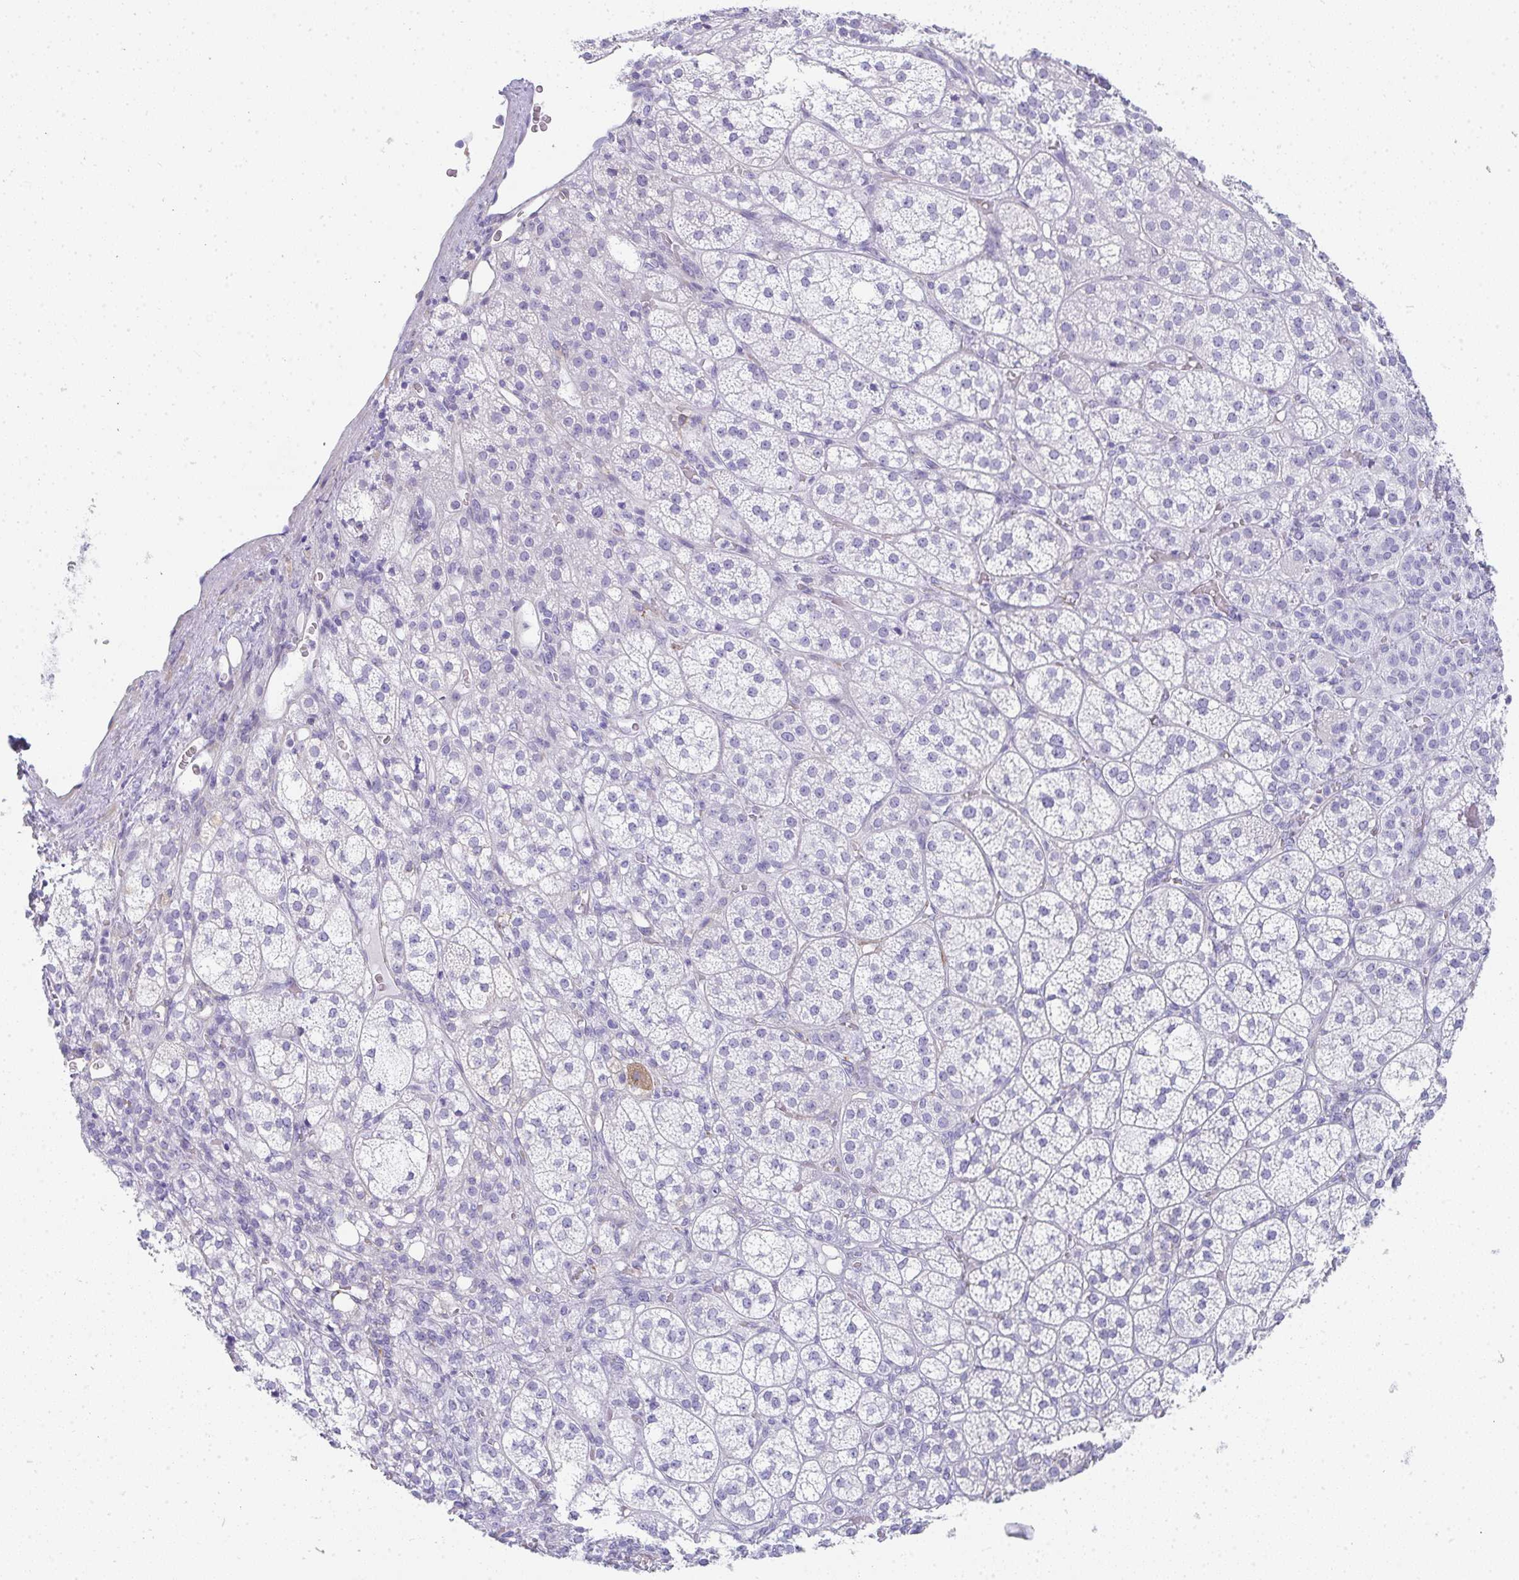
{"staining": {"intensity": "negative", "quantity": "none", "location": "none"}, "tissue": "adrenal gland", "cell_type": "Glandular cells", "image_type": "normal", "snomed": [{"axis": "morphology", "description": "Normal tissue, NOS"}, {"axis": "topography", "description": "Adrenal gland"}], "caption": "IHC of unremarkable human adrenal gland demonstrates no expression in glandular cells.", "gene": "PRND", "patient": {"sex": "female", "age": 60}}